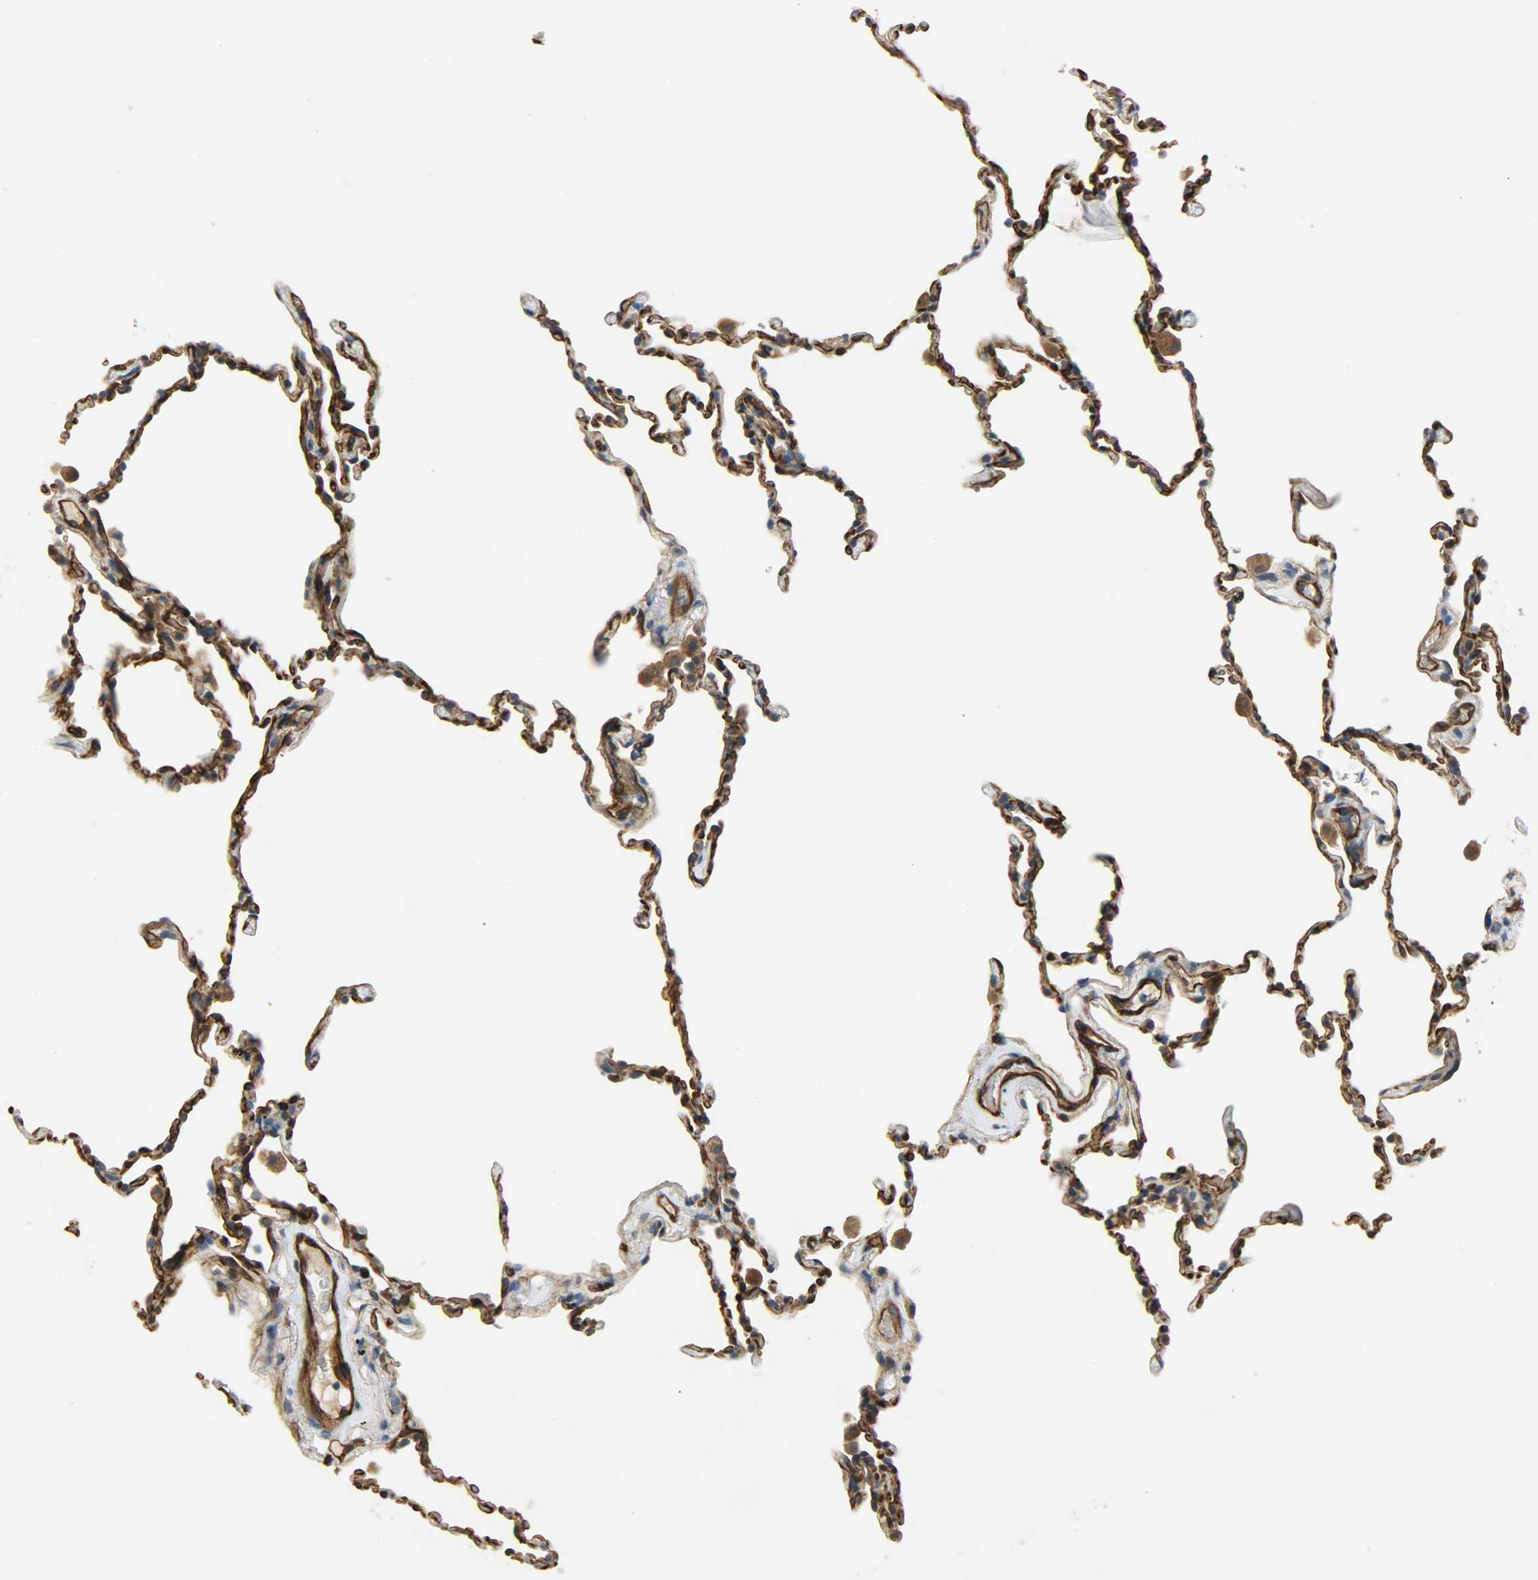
{"staining": {"intensity": "moderate", "quantity": ">75%", "location": "cytoplasmic/membranous"}, "tissue": "lung", "cell_type": "Alveolar cells", "image_type": "normal", "snomed": [{"axis": "morphology", "description": "Normal tissue, NOS"}, {"axis": "morphology", "description": "Soft tissue tumor metastatic"}, {"axis": "topography", "description": "Lung"}], "caption": "Protein expression by IHC displays moderate cytoplasmic/membranous staining in about >75% of alveolar cells in normal lung.", "gene": "KIAA1217", "patient": {"sex": "male", "age": 59}}